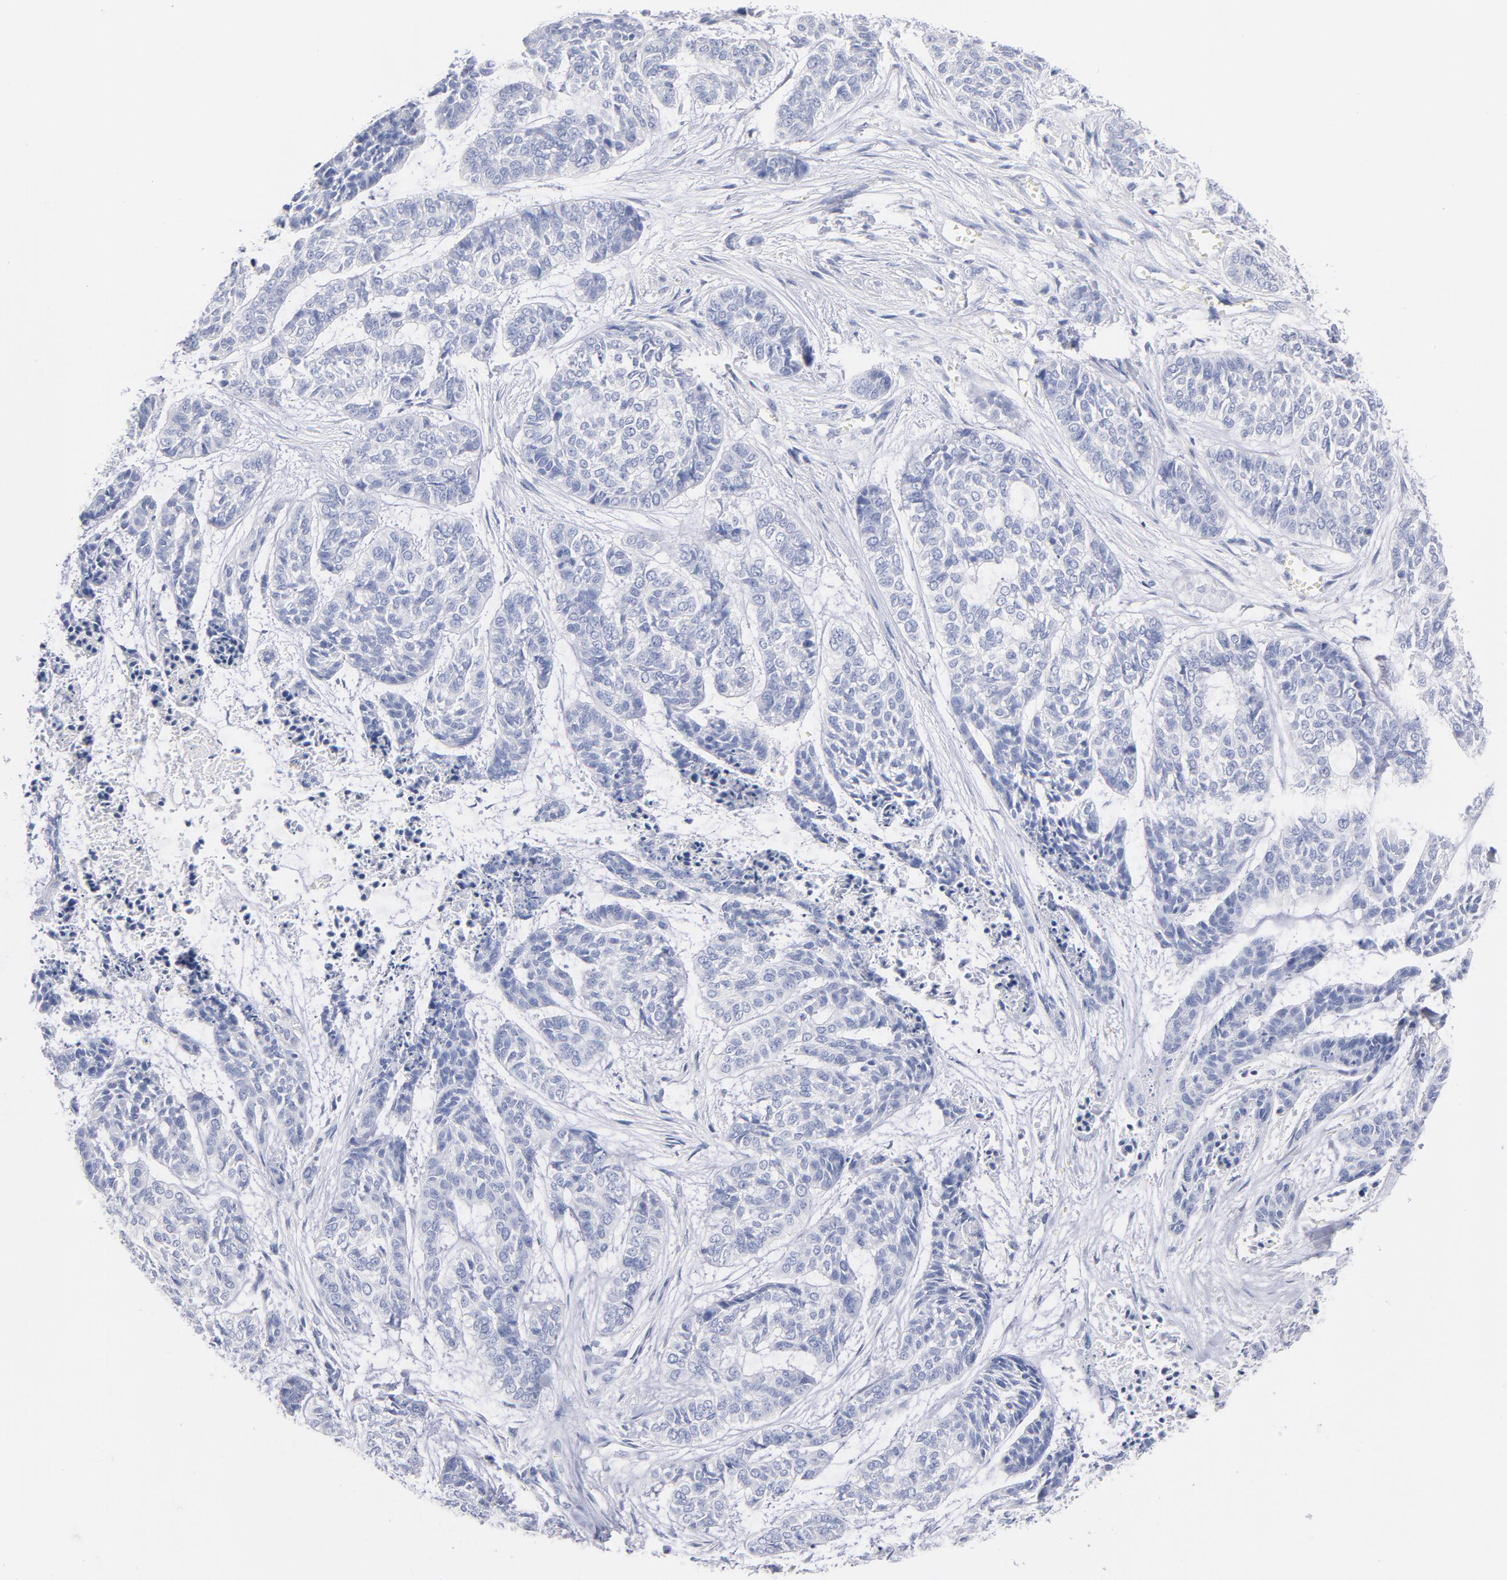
{"staining": {"intensity": "negative", "quantity": "none", "location": "none"}, "tissue": "skin cancer", "cell_type": "Tumor cells", "image_type": "cancer", "snomed": [{"axis": "morphology", "description": "Basal cell carcinoma"}, {"axis": "topography", "description": "Skin"}], "caption": "The photomicrograph reveals no significant expression in tumor cells of skin cancer.", "gene": "SCGN", "patient": {"sex": "female", "age": 64}}